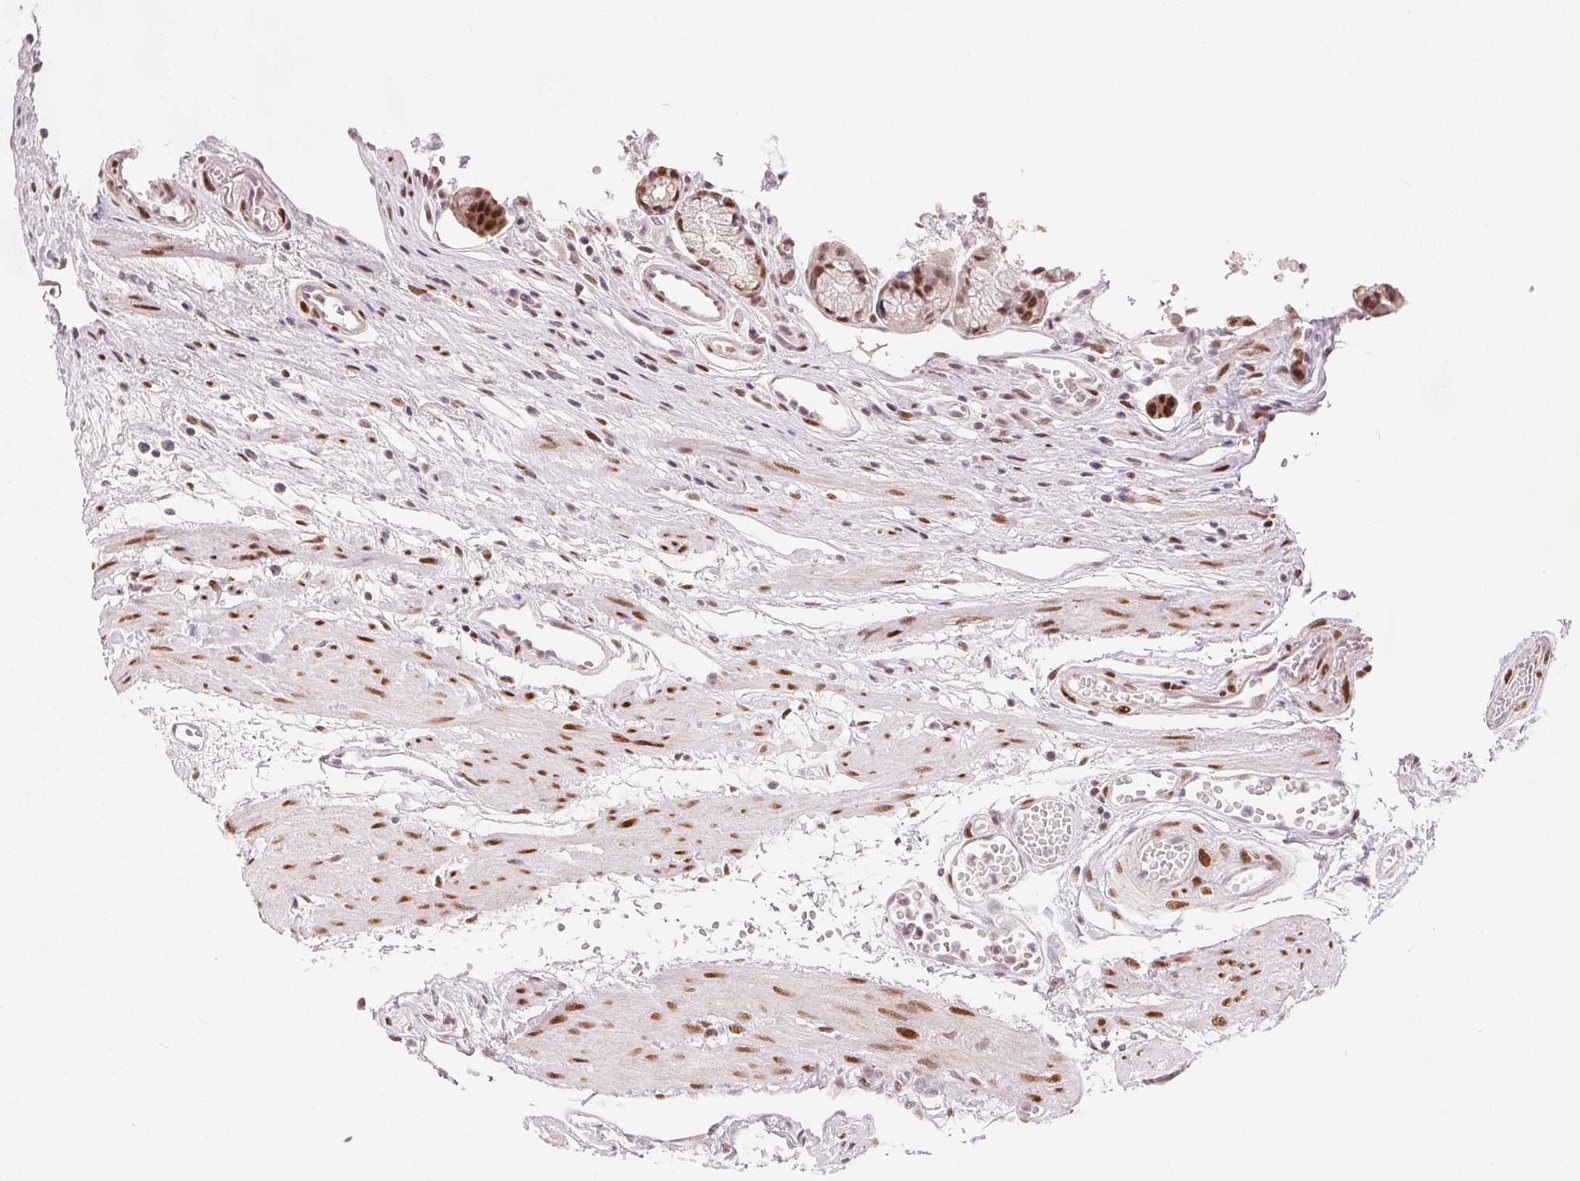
{"staining": {"intensity": "moderate", "quantity": ">75%", "location": "nuclear"}, "tissue": "stomach", "cell_type": "Glandular cells", "image_type": "normal", "snomed": [{"axis": "morphology", "description": "Normal tissue, NOS"}, {"axis": "topography", "description": "Smooth muscle"}, {"axis": "topography", "description": "Stomach"}], "caption": "Immunohistochemical staining of benign human stomach demonstrates medium levels of moderate nuclear staining in about >75% of glandular cells. The staining is performed using DAB brown chromogen to label protein expression. The nuclei are counter-stained blue using hematoxylin.", "gene": "ZNF703", "patient": {"sex": "male", "age": 70}}